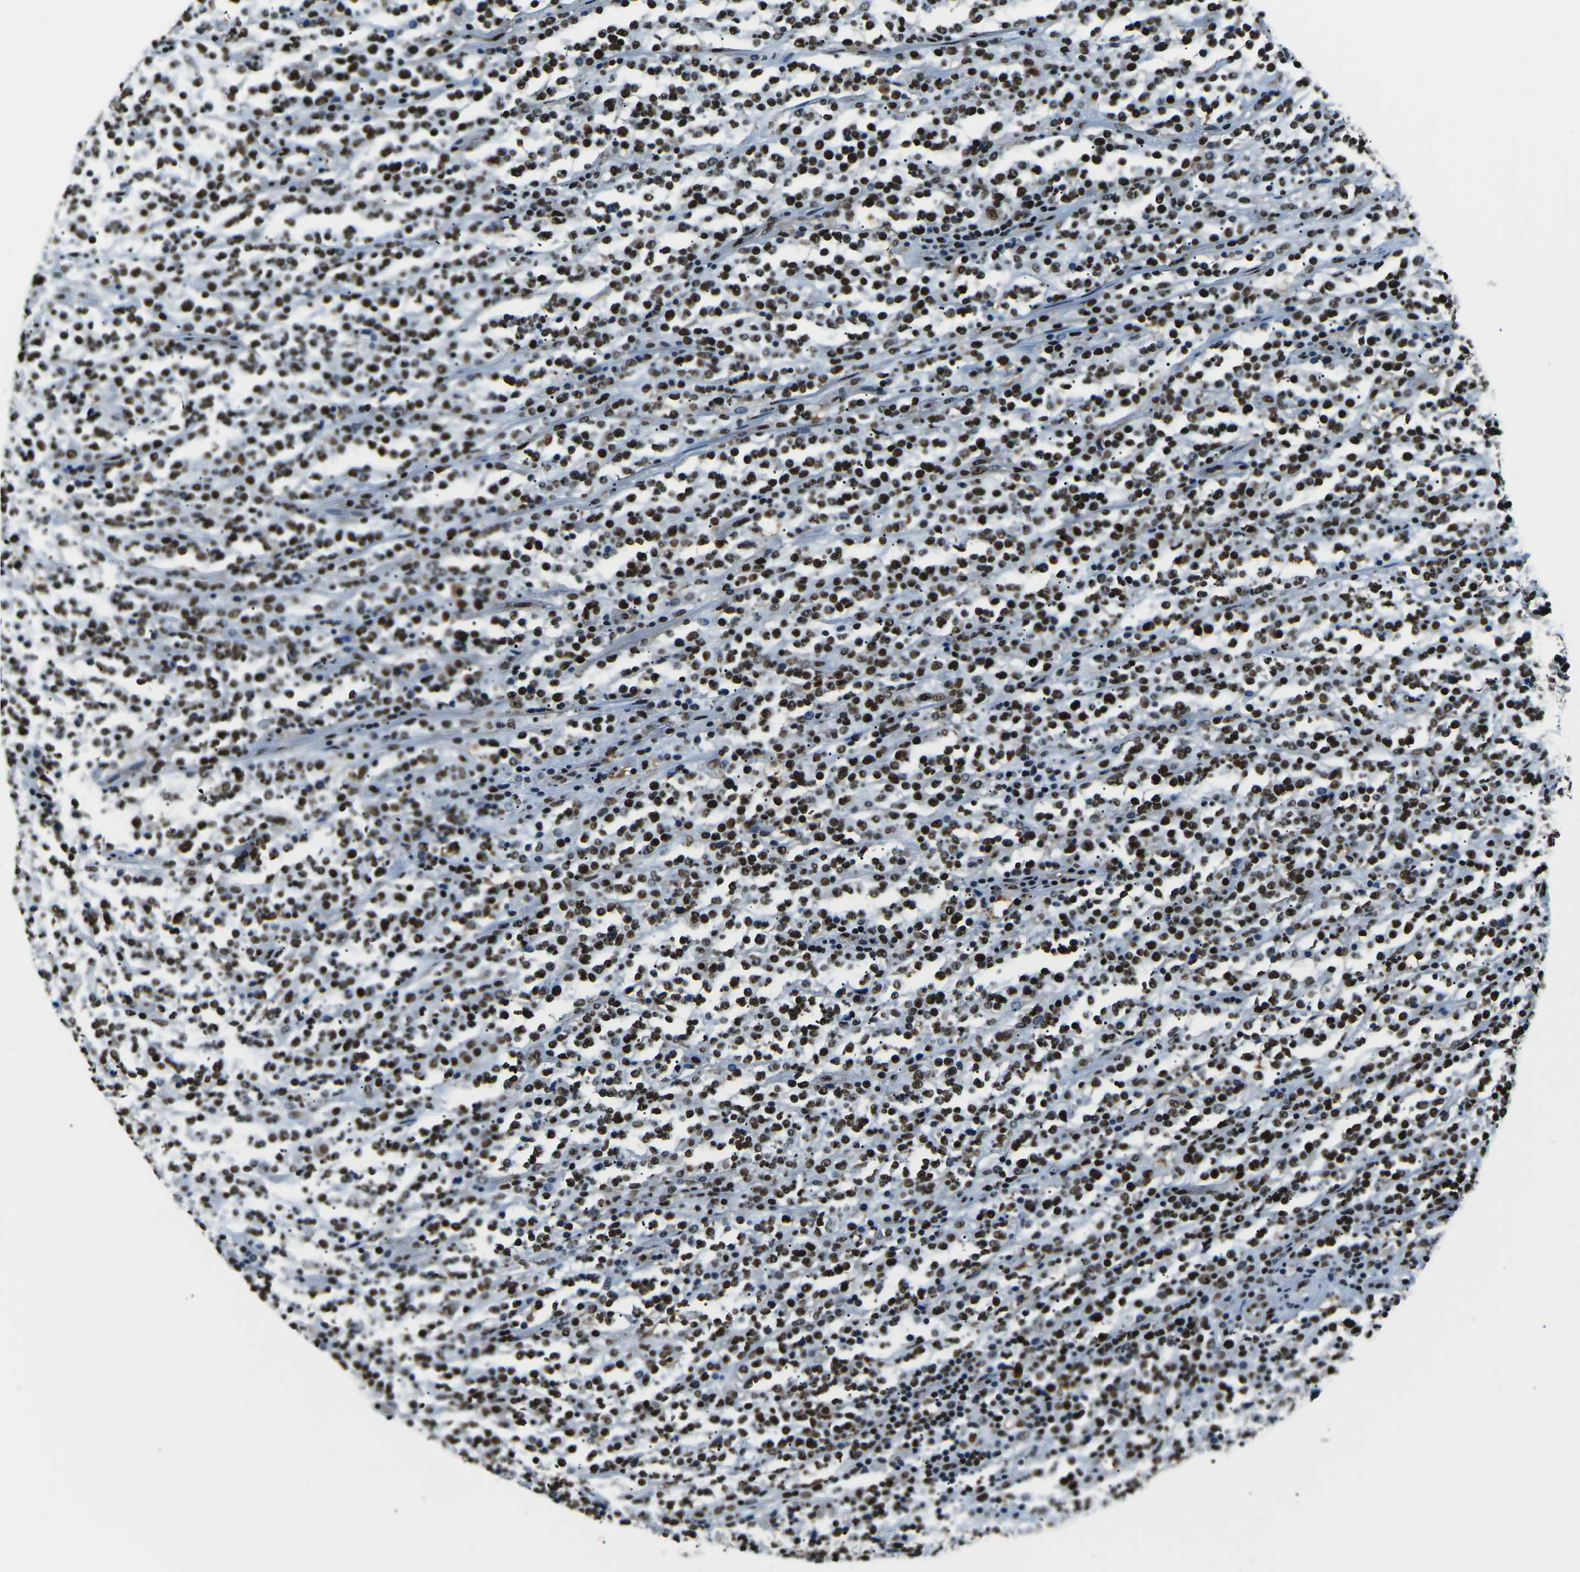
{"staining": {"intensity": "strong", "quantity": ">75%", "location": "nuclear"}, "tissue": "lymphoma", "cell_type": "Tumor cells", "image_type": "cancer", "snomed": [{"axis": "morphology", "description": "Malignant lymphoma, non-Hodgkin's type, High grade"}, {"axis": "topography", "description": "Soft tissue"}], "caption": "This is a photomicrograph of IHC staining of malignant lymphoma, non-Hodgkin's type (high-grade), which shows strong expression in the nuclear of tumor cells.", "gene": "HNRNPL", "patient": {"sex": "male", "age": 18}}